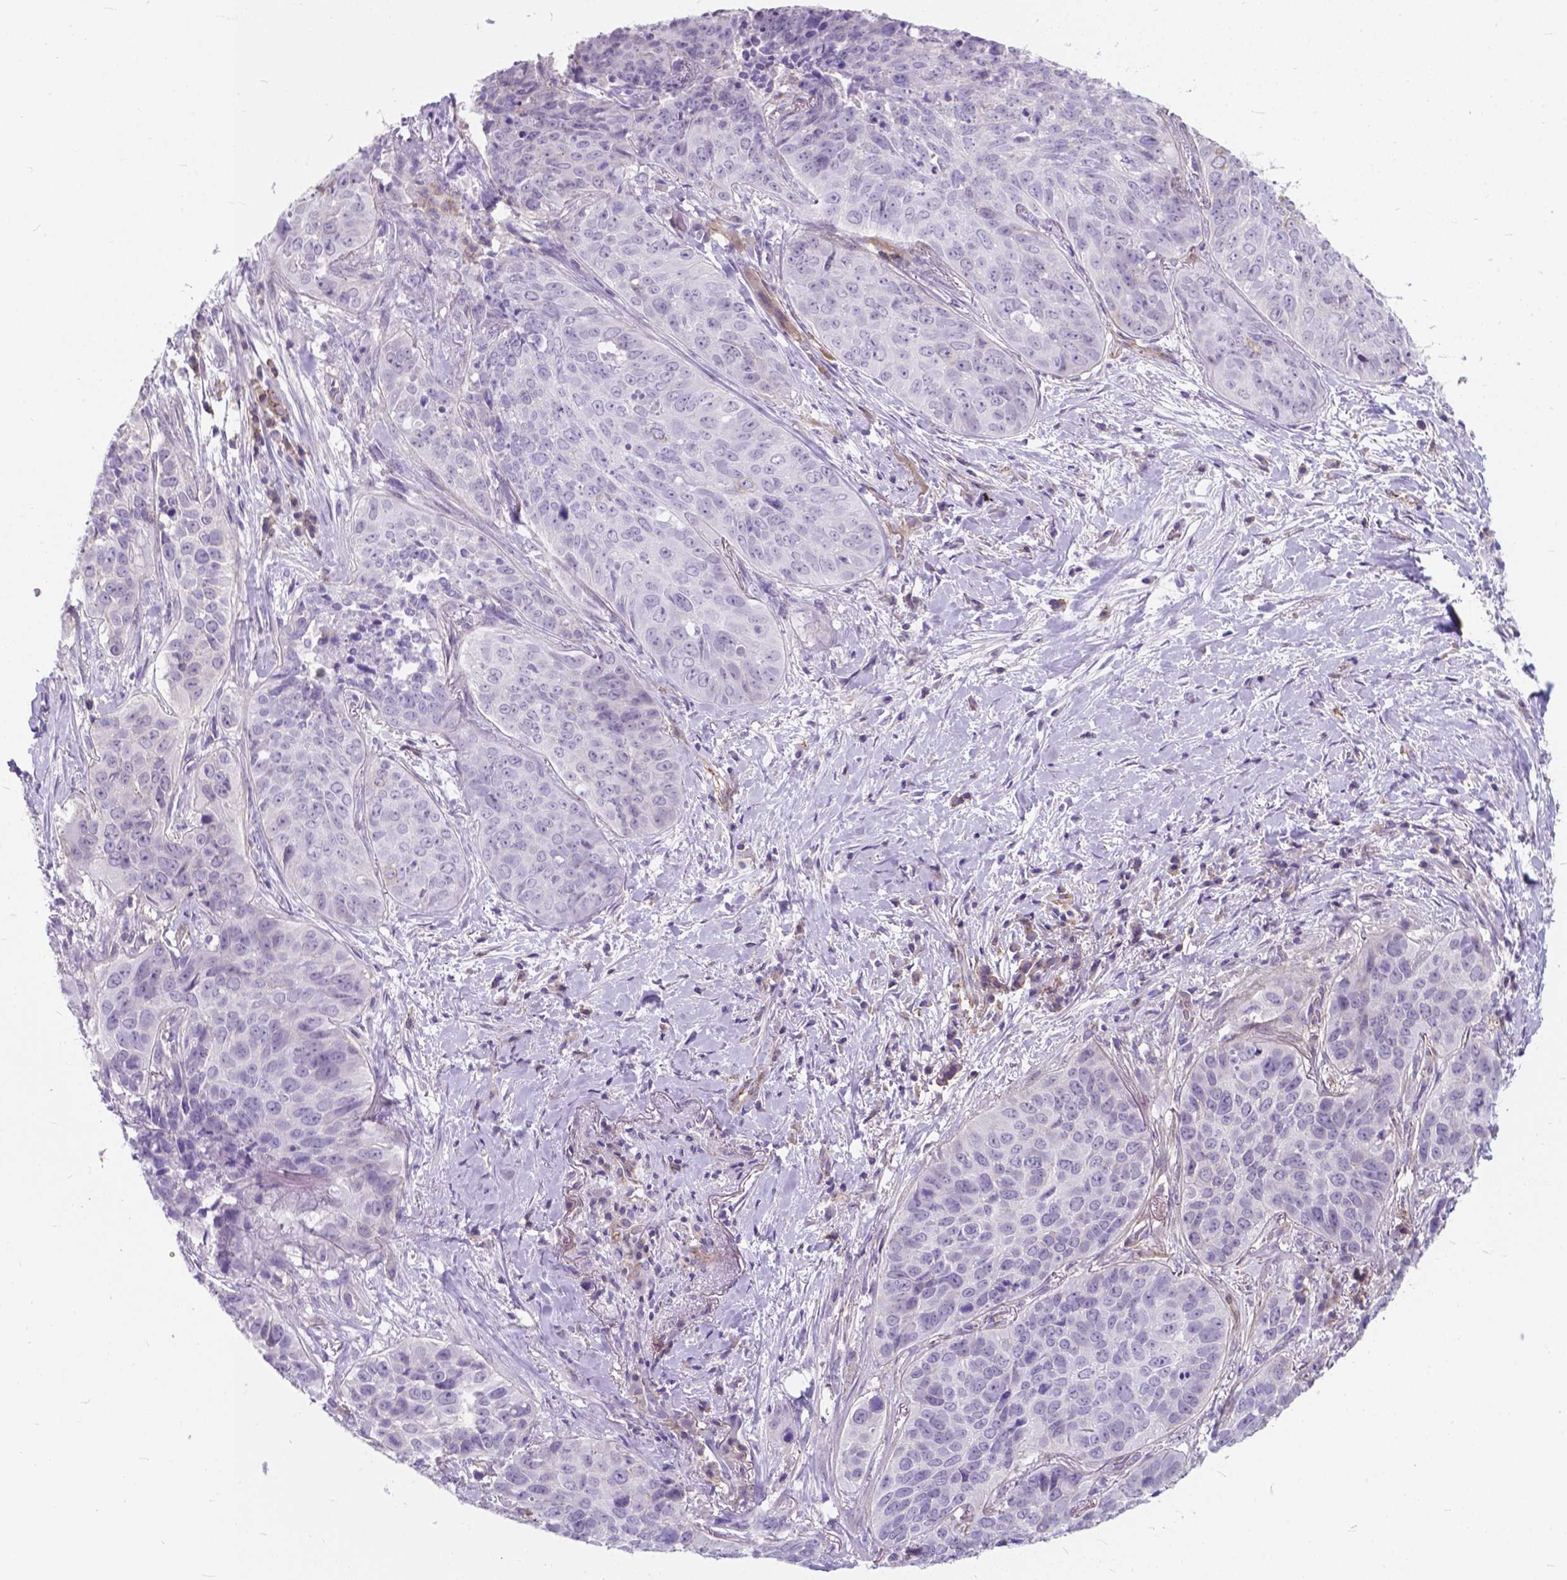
{"staining": {"intensity": "negative", "quantity": "none", "location": "none"}, "tissue": "lung cancer", "cell_type": "Tumor cells", "image_type": "cancer", "snomed": [{"axis": "morphology", "description": "Normal tissue, NOS"}, {"axis": "morphology", "description": "Squamous cell carcinoma, NOS"}, {"axis": "topography", "description": "Bronchus"}, {"axis": "topography", "description": "Lung"}], "caption": "Immunohistochemistry (IHC) image of neoplastic tissue: human lung cancer stained with DAB demonstrates no significant protein positivity in tumor cells.", "gene": "KIAA0040", "patient": {"sex": "male", "age": 64}}